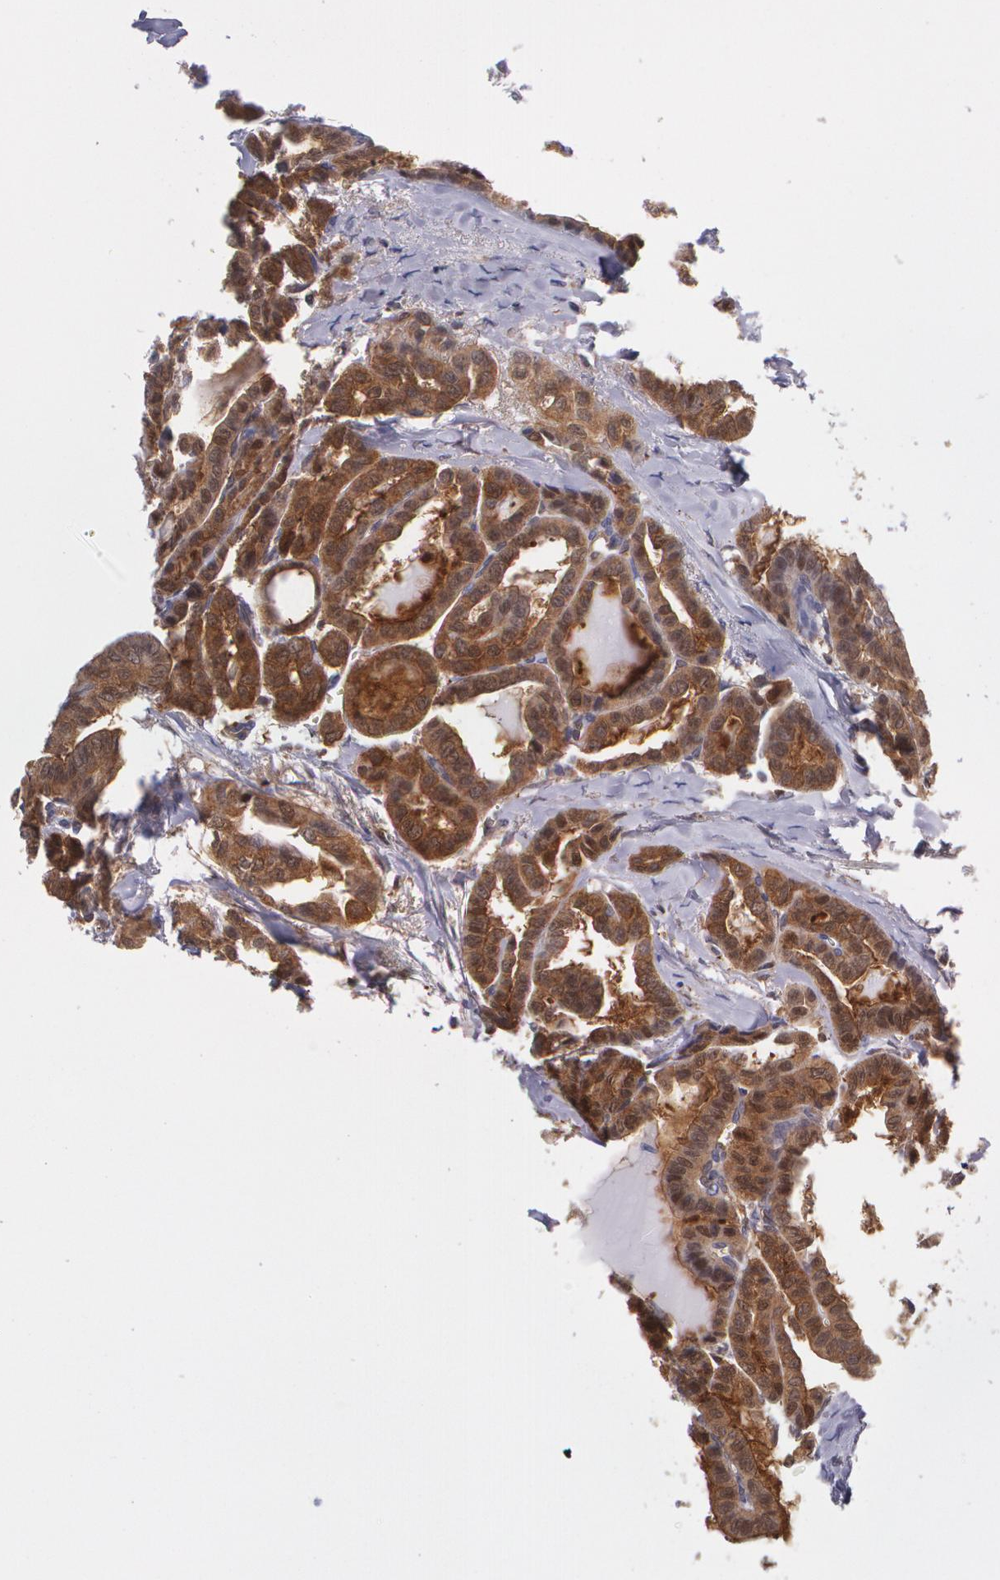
{"staining": {"intensity": "strong", "quantity": ">75%", "location": "cytoplasmic/membranous,nuclear"}, "tissue": "thyroid cancer", "cell_type": "Tumor cells", "image_type": "cancer", "snomed": [{"axis": "morphology", "description": "Carcinoma, NOS"}, {"axis": "topography", "description": "Thyroid gland"}], "caption": "This image shows carcinoma (thyroid) stained with IHC to label a protein in brown. The cytoplasmic/membranous and nuclear of tumor cells show strong positivity for the protein. Nuclei are counter-stained blue.", "gene": "HSPH1", "patient": {"sex": "female", "age": 91}}